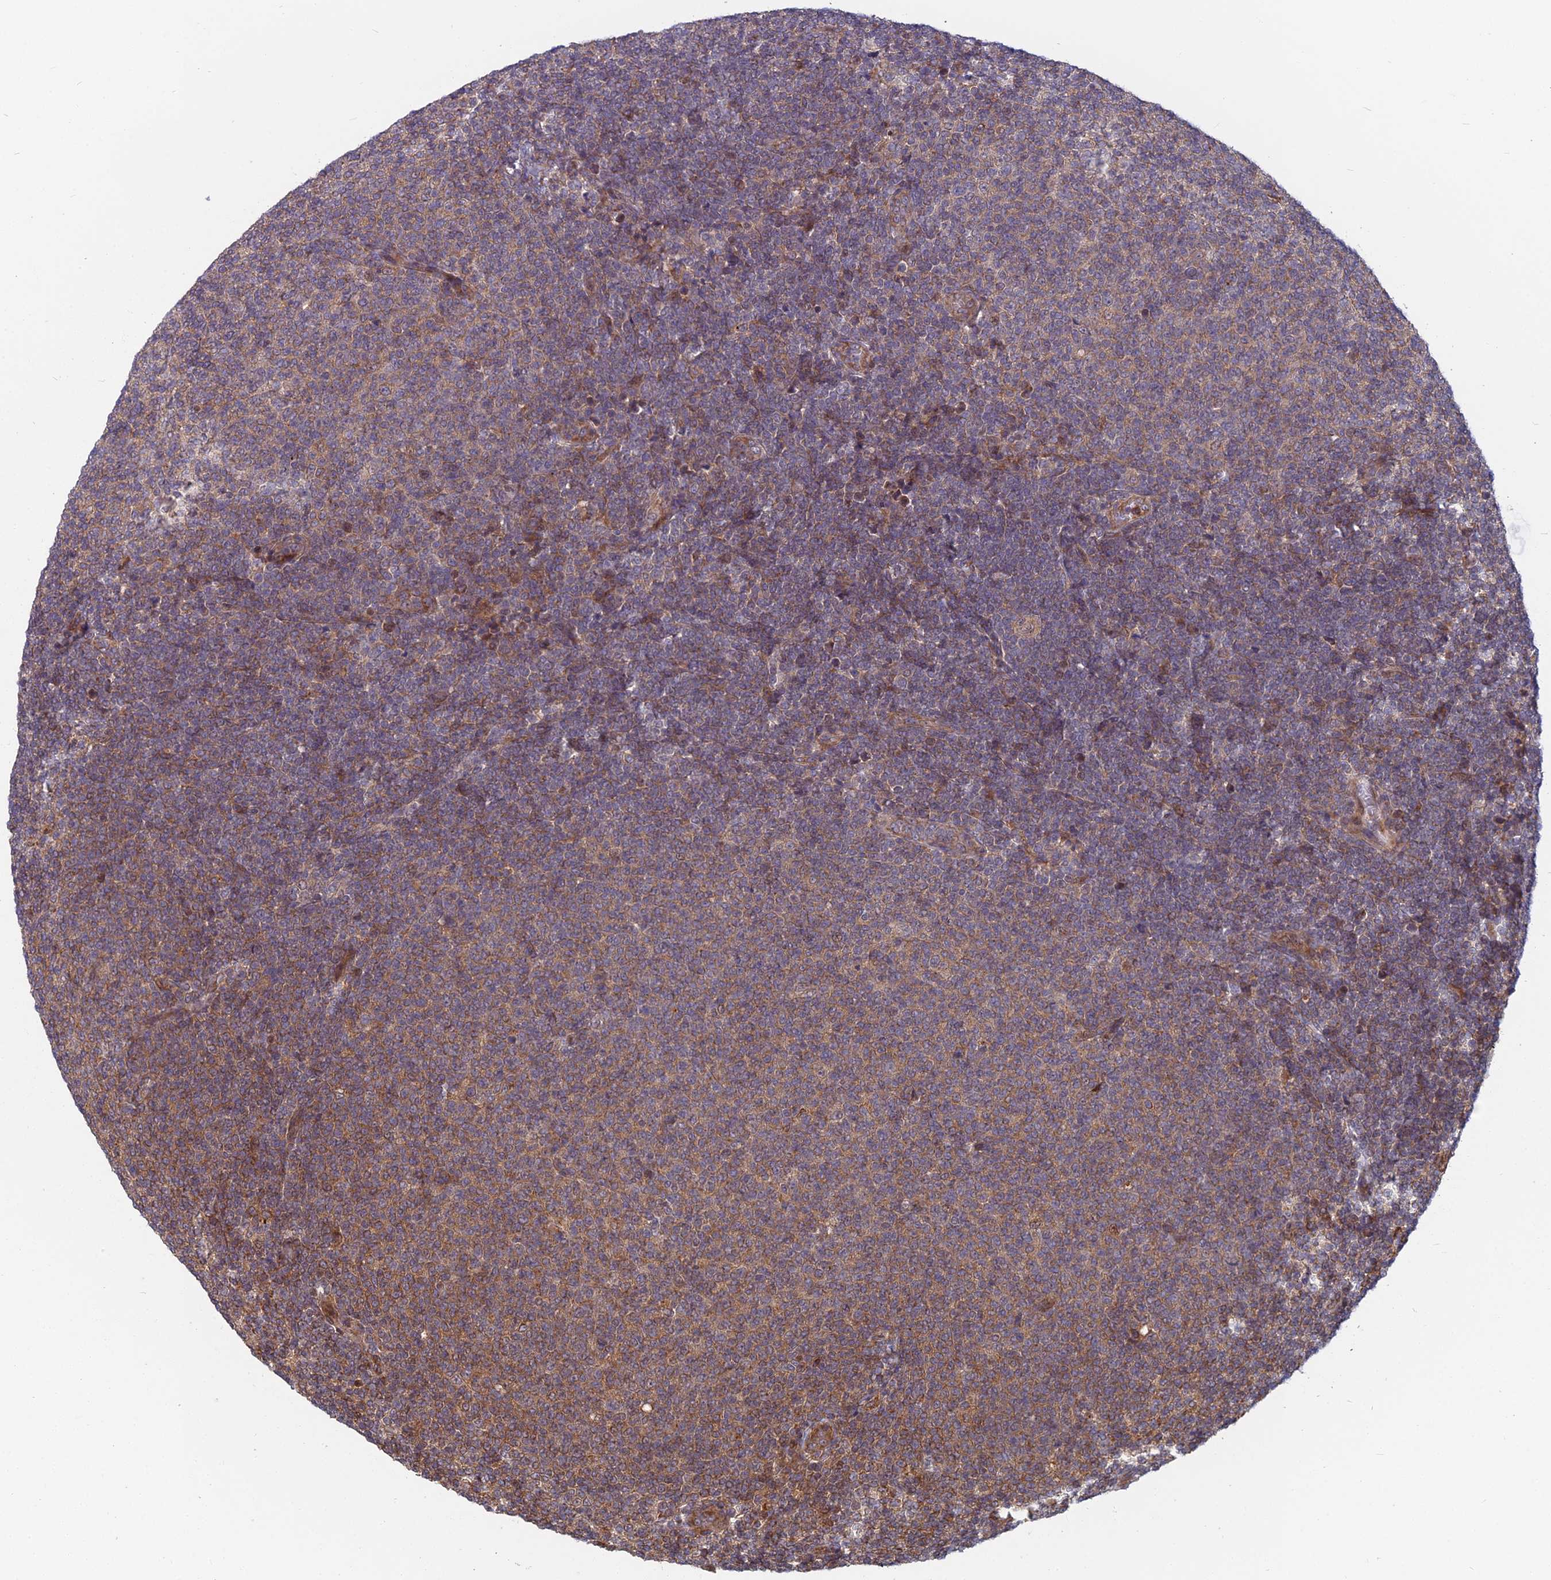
{"staining": {"intensity": "weak", "quantity": "25%-75%", "location": "cytoplasmic/membranous"}, "tissue": "lymphoma", "cell_type": "Tumor cells", "image_type": "cancer", "snomed": [{"axis": "morphology", "description": "Malignant lymphoma, non-Hodgkin's type, Low grade"}, {"axis": "topography", "description": "Lymph node"}], "caption": "Immunohistochemical staining of lymphoma exhibits low levels of weak cytoplasmic/membranous positivity in approximately 25%-75% of tumor cells.", "gene": "COMMD2", "patient": {"sex": "male", "age": 66}}